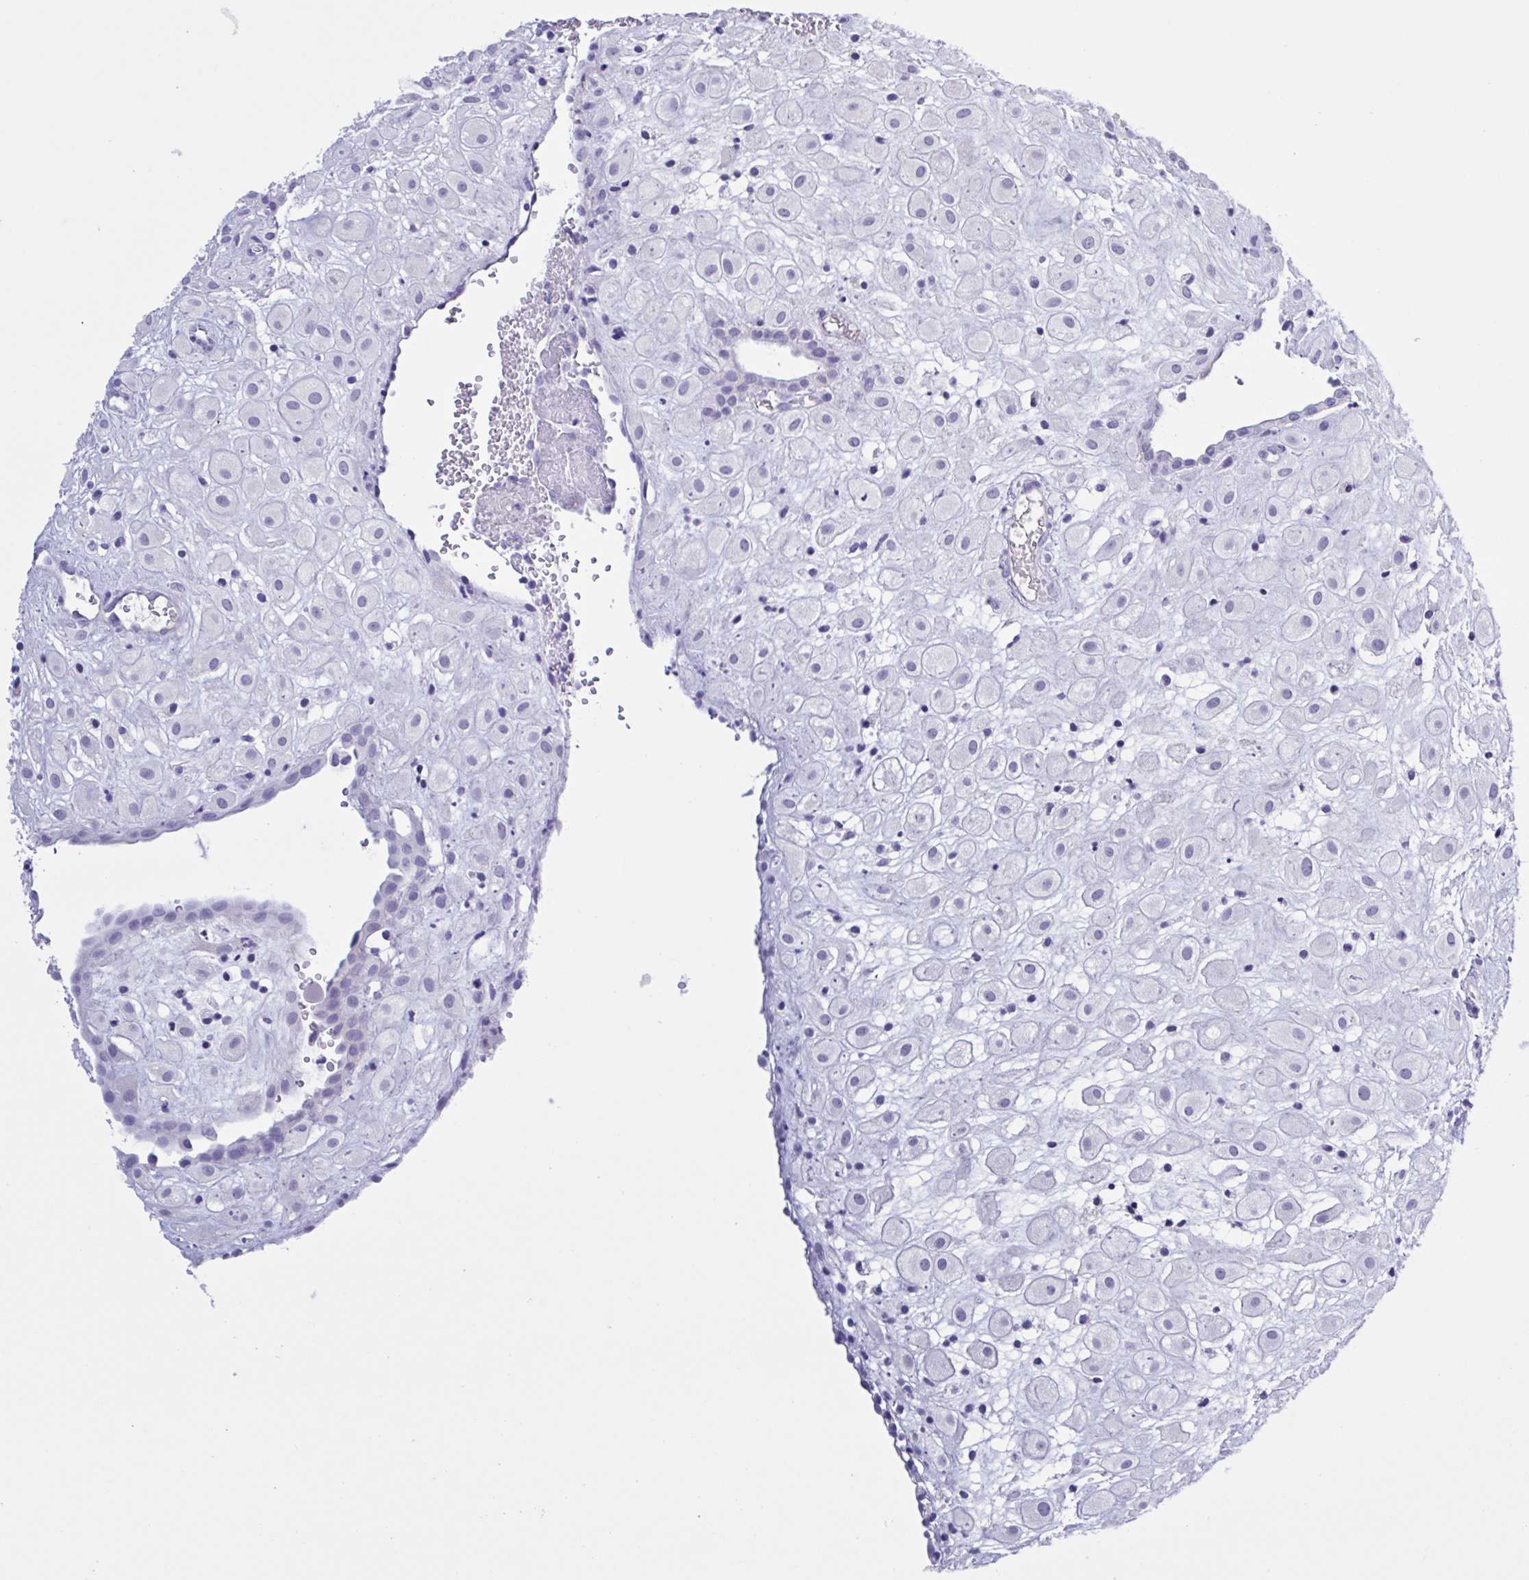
{"staining": {"intensity": "negative", "quantity": "none", "location": "none"}, "tissue": "placenta", "cell_type": "Decidual cells", "image_type": "normal", "snomed": [{"axis": "morphology", "description": "Normal tissue, NOS"}, {"axis": "topography", "description": "Placenta"}], "caption": "A high-resolution photomicrograph shows immunohistochemistry staining of benign placenta, which reveals no significant expression in decidual cells.", "gene": "USP35", "patient": {"sex": "female", "age": 24}}